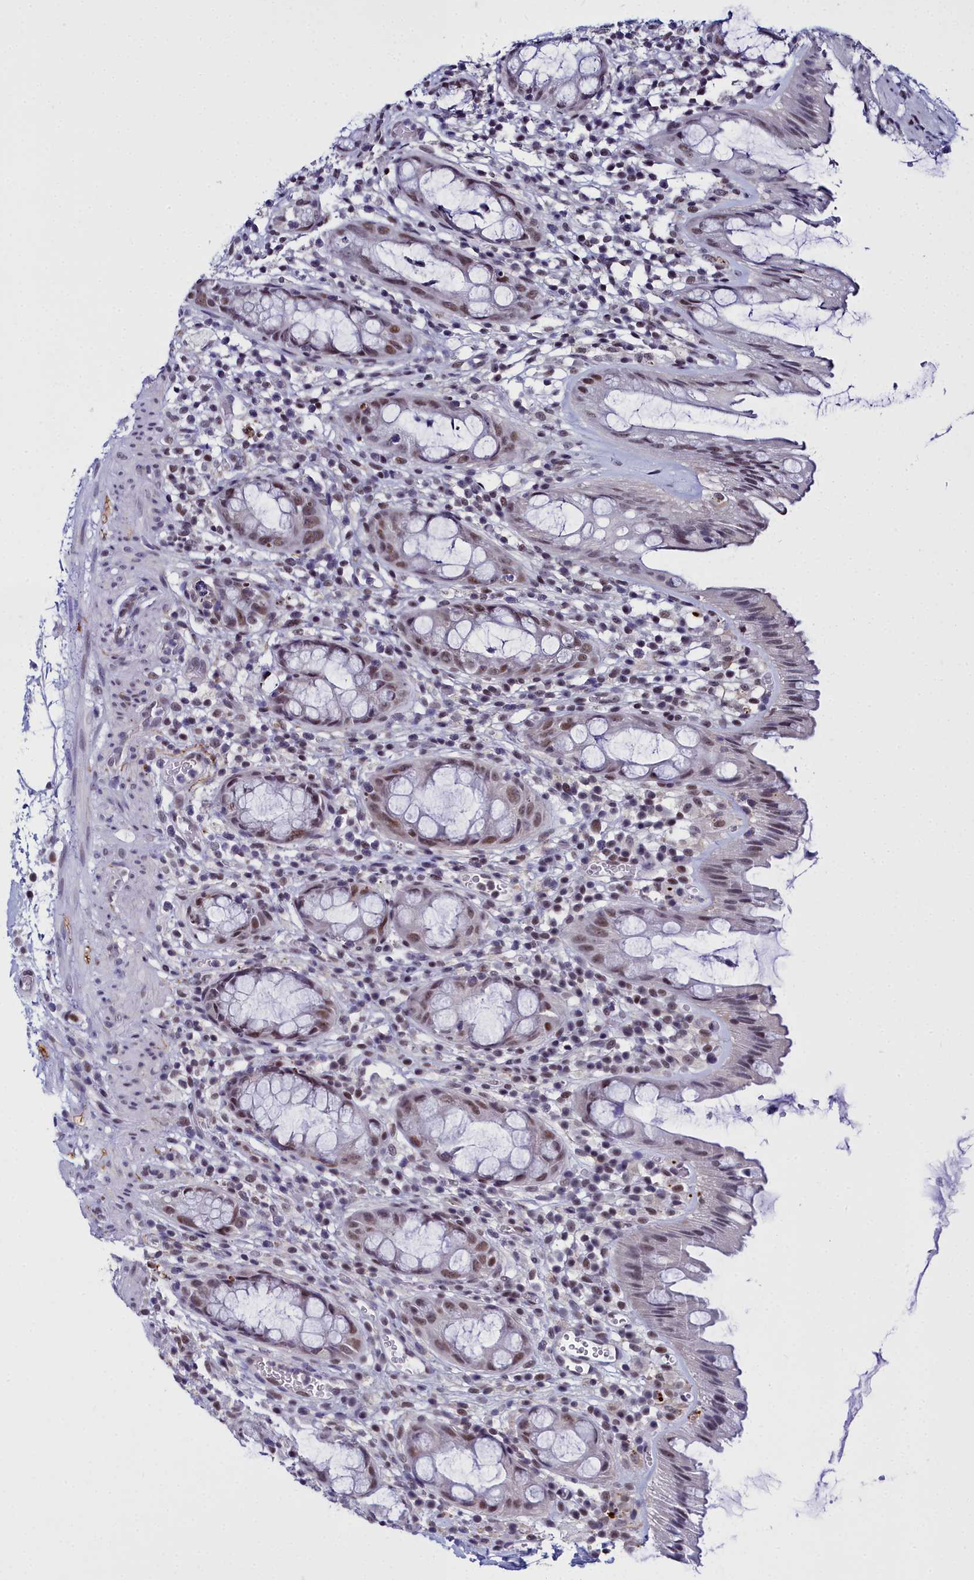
{"staining": {"intensity": "moderate", "quantity": ">75%", "location": "nuclear"}, "tissue": "rectum", "cell_type": "Glandular cells", "image_type": "normal", "snomed": [{"axis": "morphology", "description": "Normal tissue, NOS"}, {"axis": "topography", "description": "Rectum"}], "caption": "Benign rectum shows moderate nuclear staining in approximately >75% of glandular cells (Stains: DAB (3,3'-diaminobenzidine) in brown, nuclei in blue, Microscopy: brightfield microscopy at high magnification)..", "gene": "CCDC97", "patient": {"sex": "female", "age": 57}}